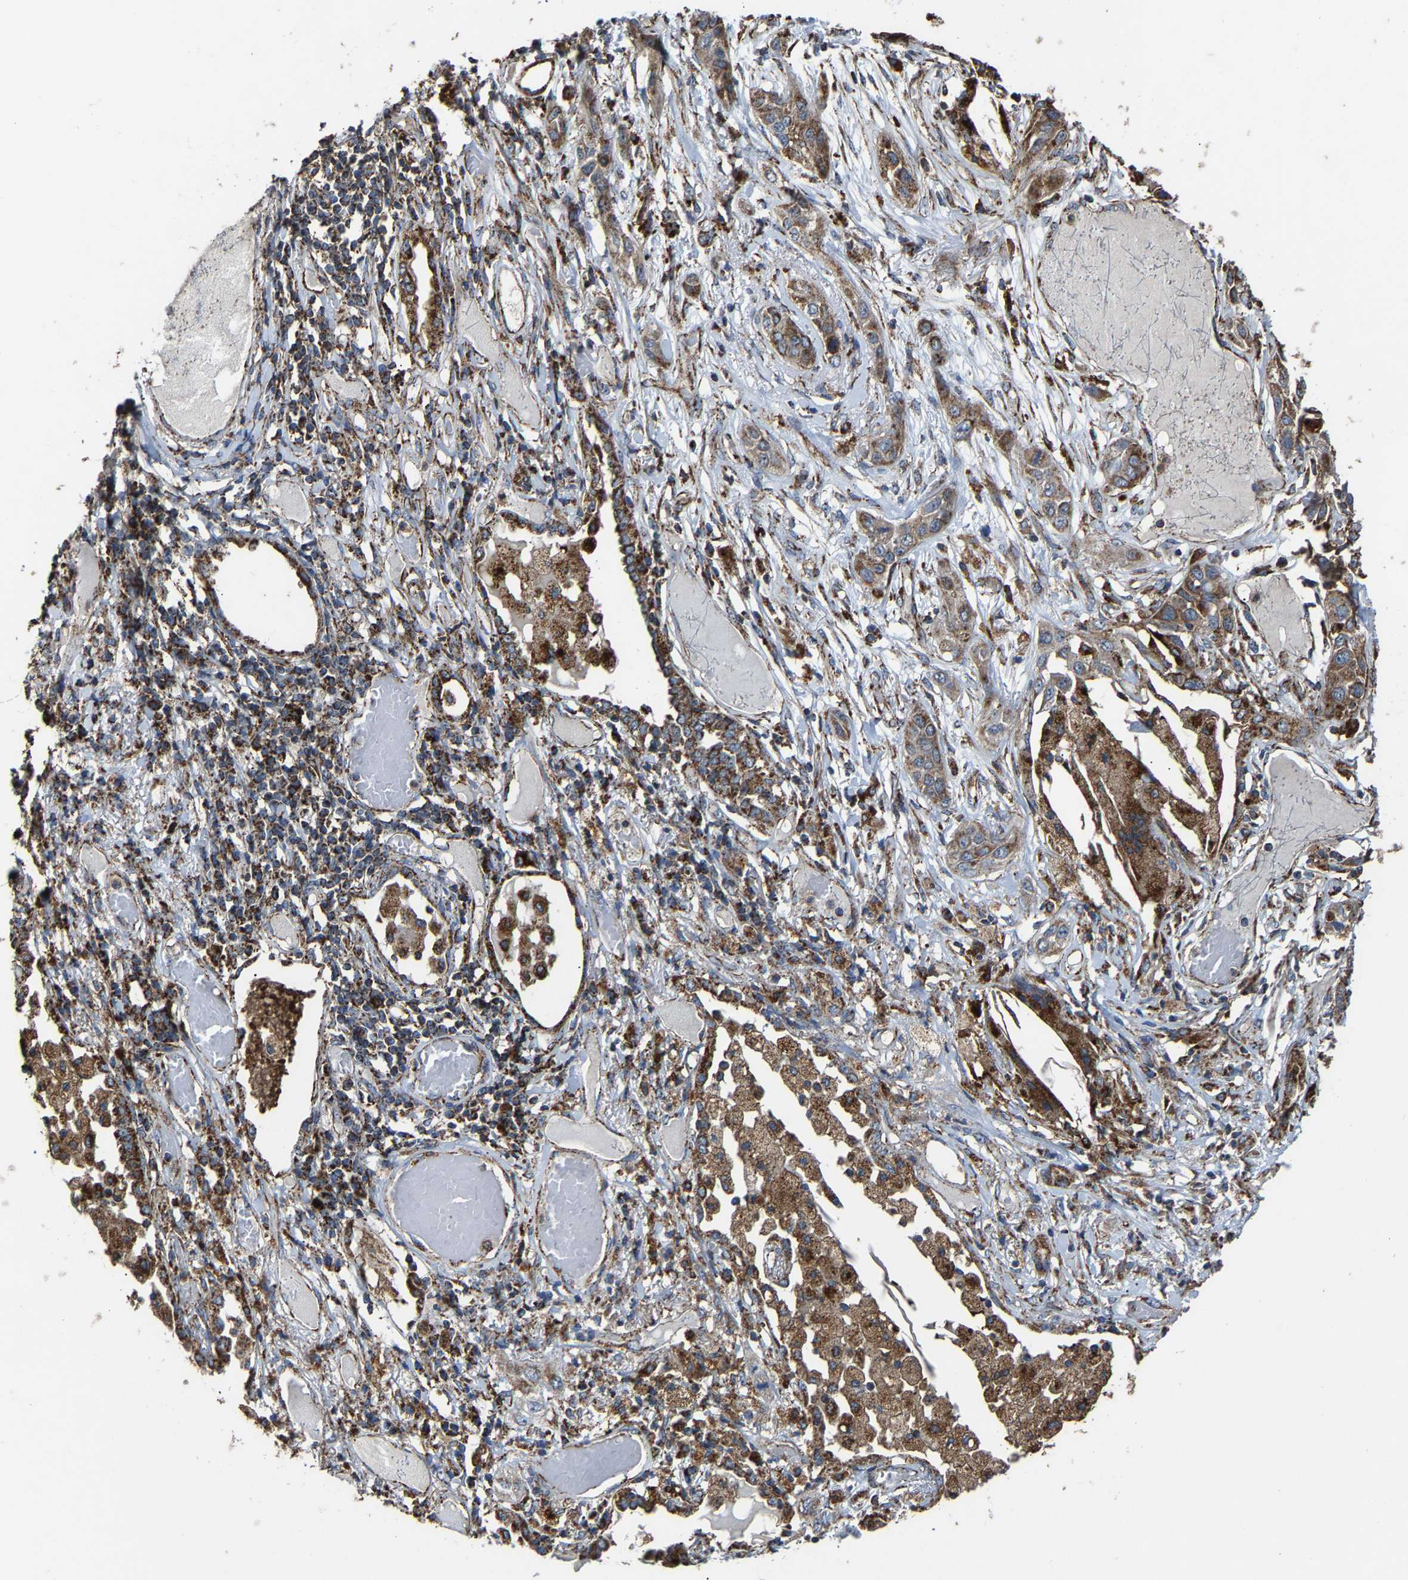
{"staining": {"intensity": "moderate", "quantity": ">75%", "location": "cytoplasmic/membranous"}, "tissue": "lung cancer", "cell_type": "Tumor cells", "image_type": "cancer", "snomed": [{"axis": "morphology", "description": "Squamous cell carcinoma, NOS"}, {"axis": "topography", "description": "Lung"}], "caption": "This is a photomicrograph of immunohistochemistry (IHC) staining of lung cancer, which shows moderate staining in the cytoplasmic/membranous of tumor cells.", "gene": "NDUFV3", "patient": {"sex": "male", "age": 71}}